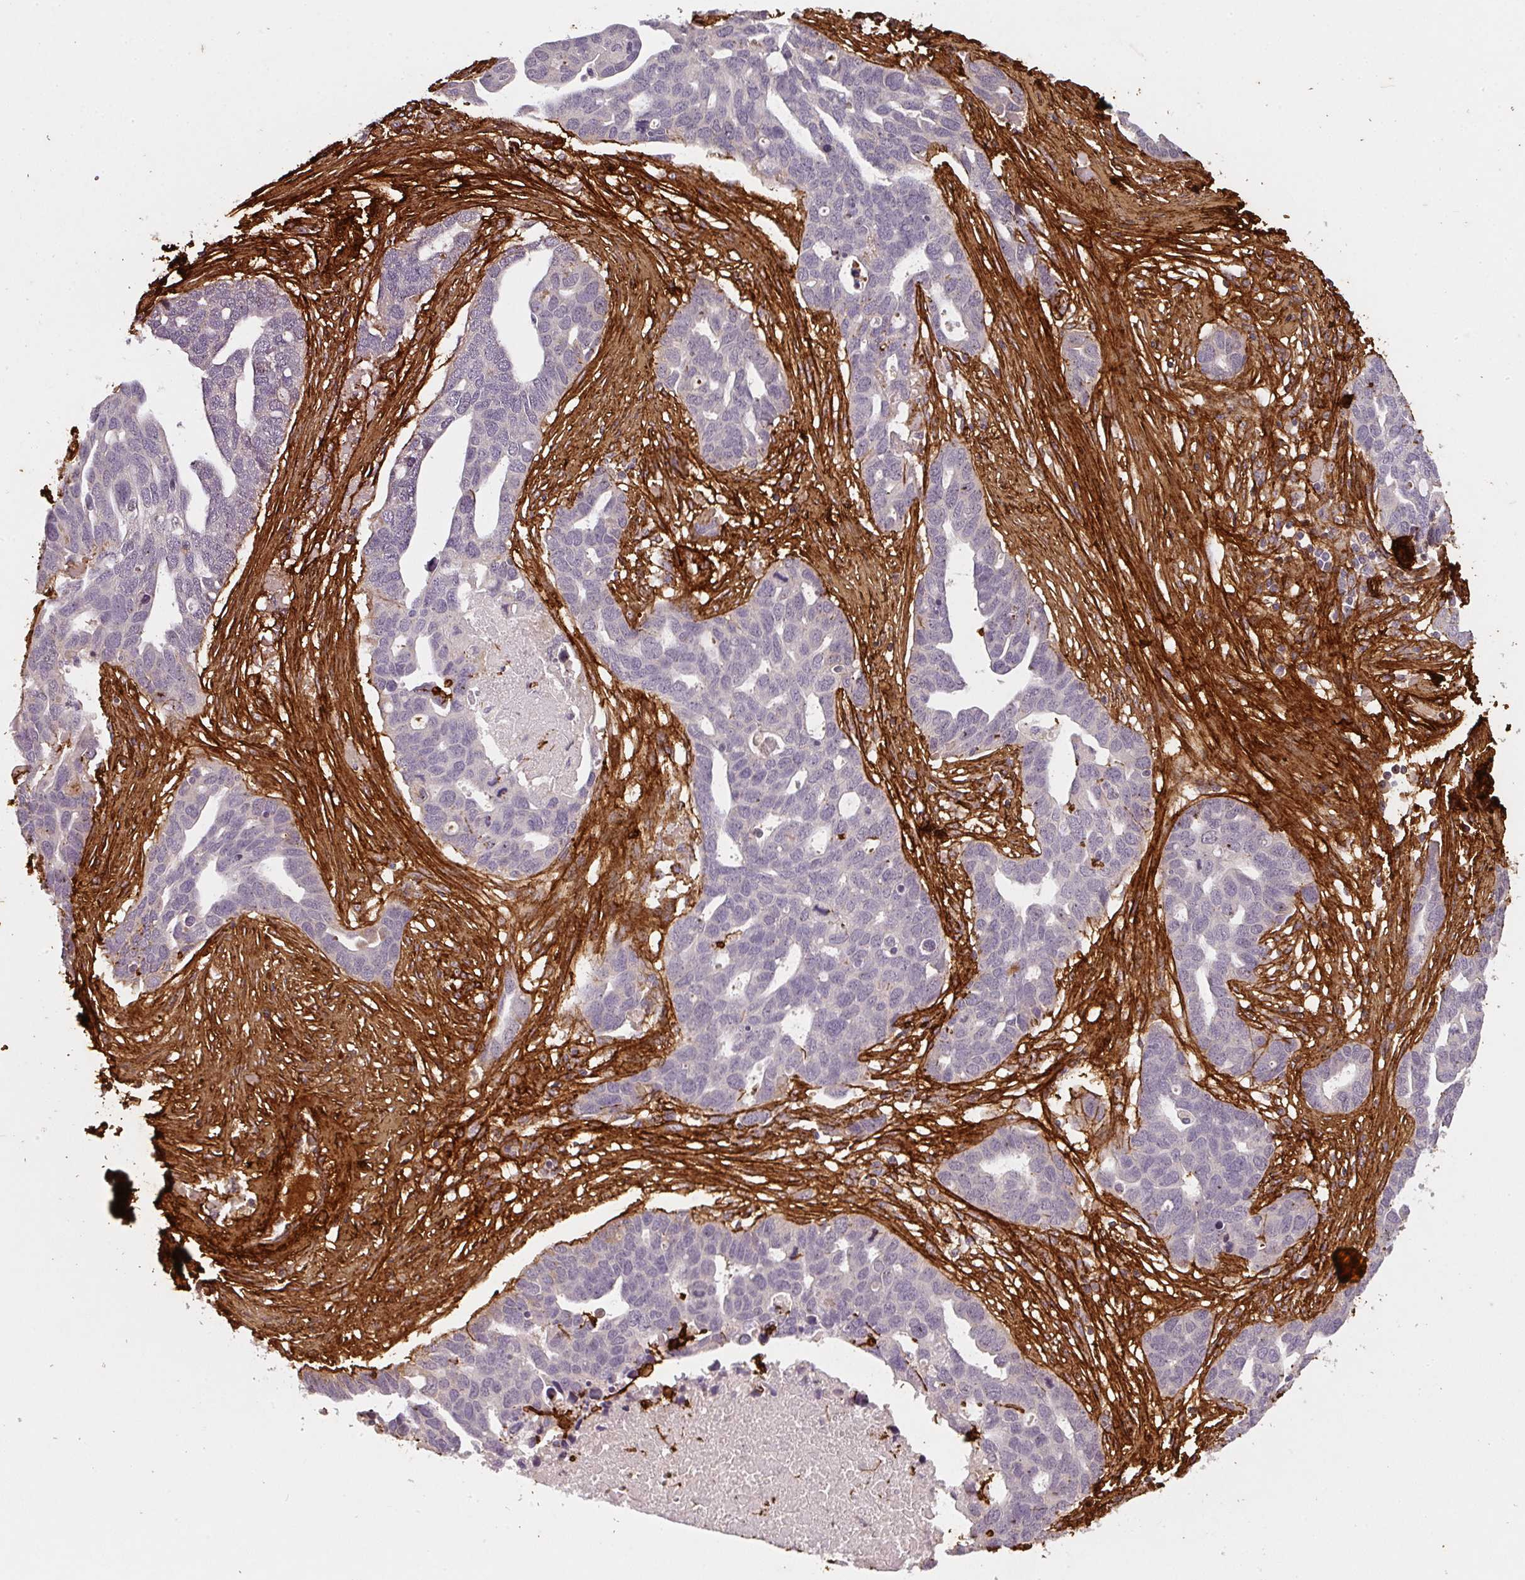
{"staining": {"intensity": "negative", "quantity": "none", "location": "none"}, "tissue": "ovarian cancer", "cell_type": "Tumor cells", "image_type": "cancer", "snomed": [{"axis": "morphology", "description": "Cystadenocarcinoma, serous, NOS"}, {"axis": "topography", "description": "Ovary"}], "caption": "A high-resolution image shows immunohistochemistry (IHC) staining of ovarian cancer (serous cystadenocarcinoma), which demonstrates no significant expression in tumor cells.", "gene": "COL3A1", "patient": {"sex": "female", "age": 54}}